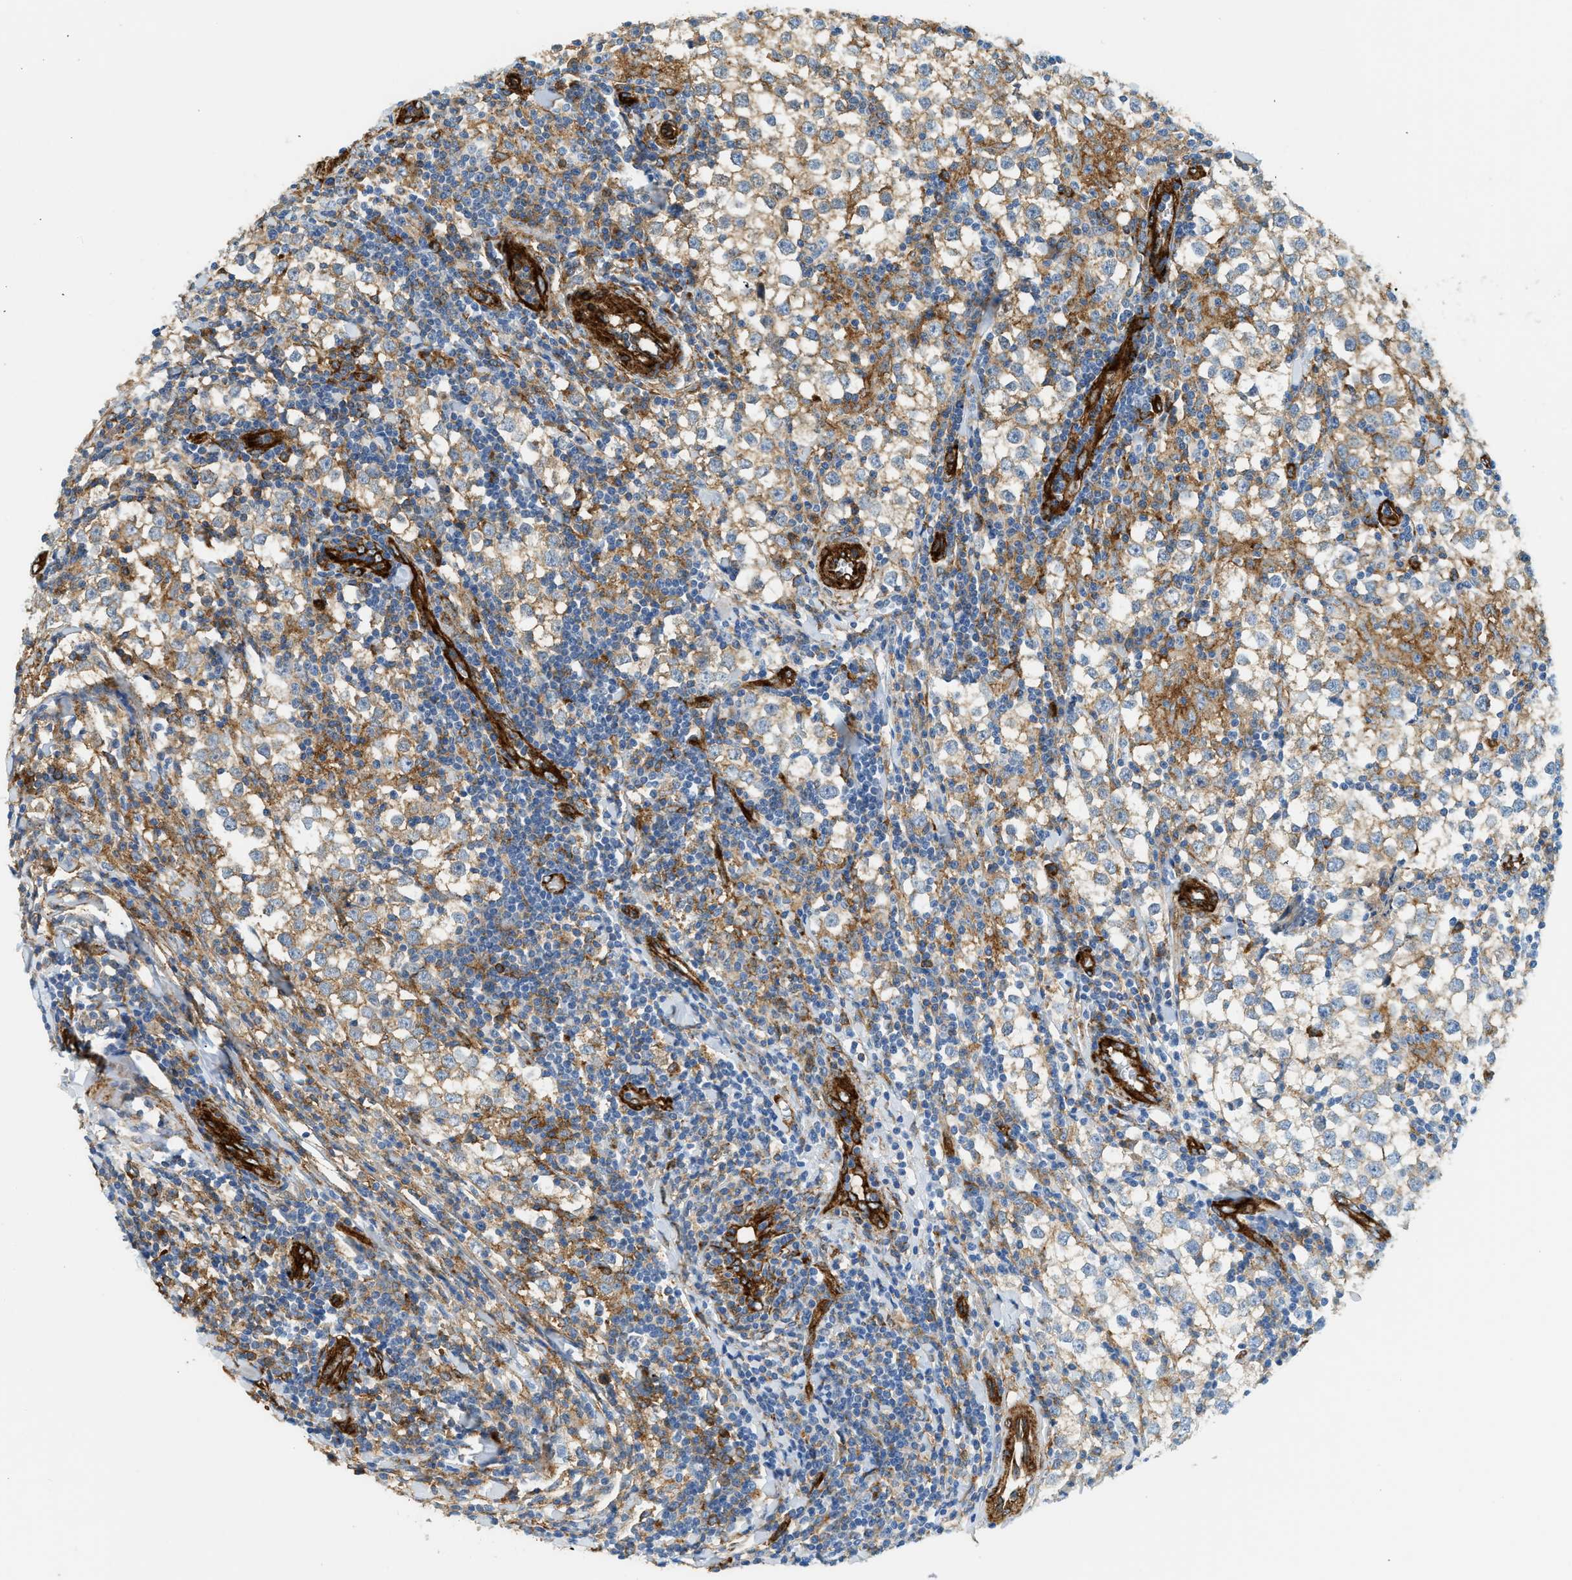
{"staining": {"intensity": "moderate", "quantity": "<25%", "location": "cytoplasmic/membranous"}, "tissue": "testis cancer", "cell_type": "Tumor cells", "image_type": "cancer", "snomed": [{"axis": "morphology", "description": "Seminoma, NOS"}, {"axis": "morphology", "description": "Carcinoma, Embryonal, NOS"}, {"axis": "topography", "description": "Testis"}], "caption": "Testis embryonal carcinoma stained with IHC displays moderate cytoplasmic/membranous positivity in about <25% of tumor cells.", "gene": "HIP1", "patient": {"sex": "male", "age": 52}}